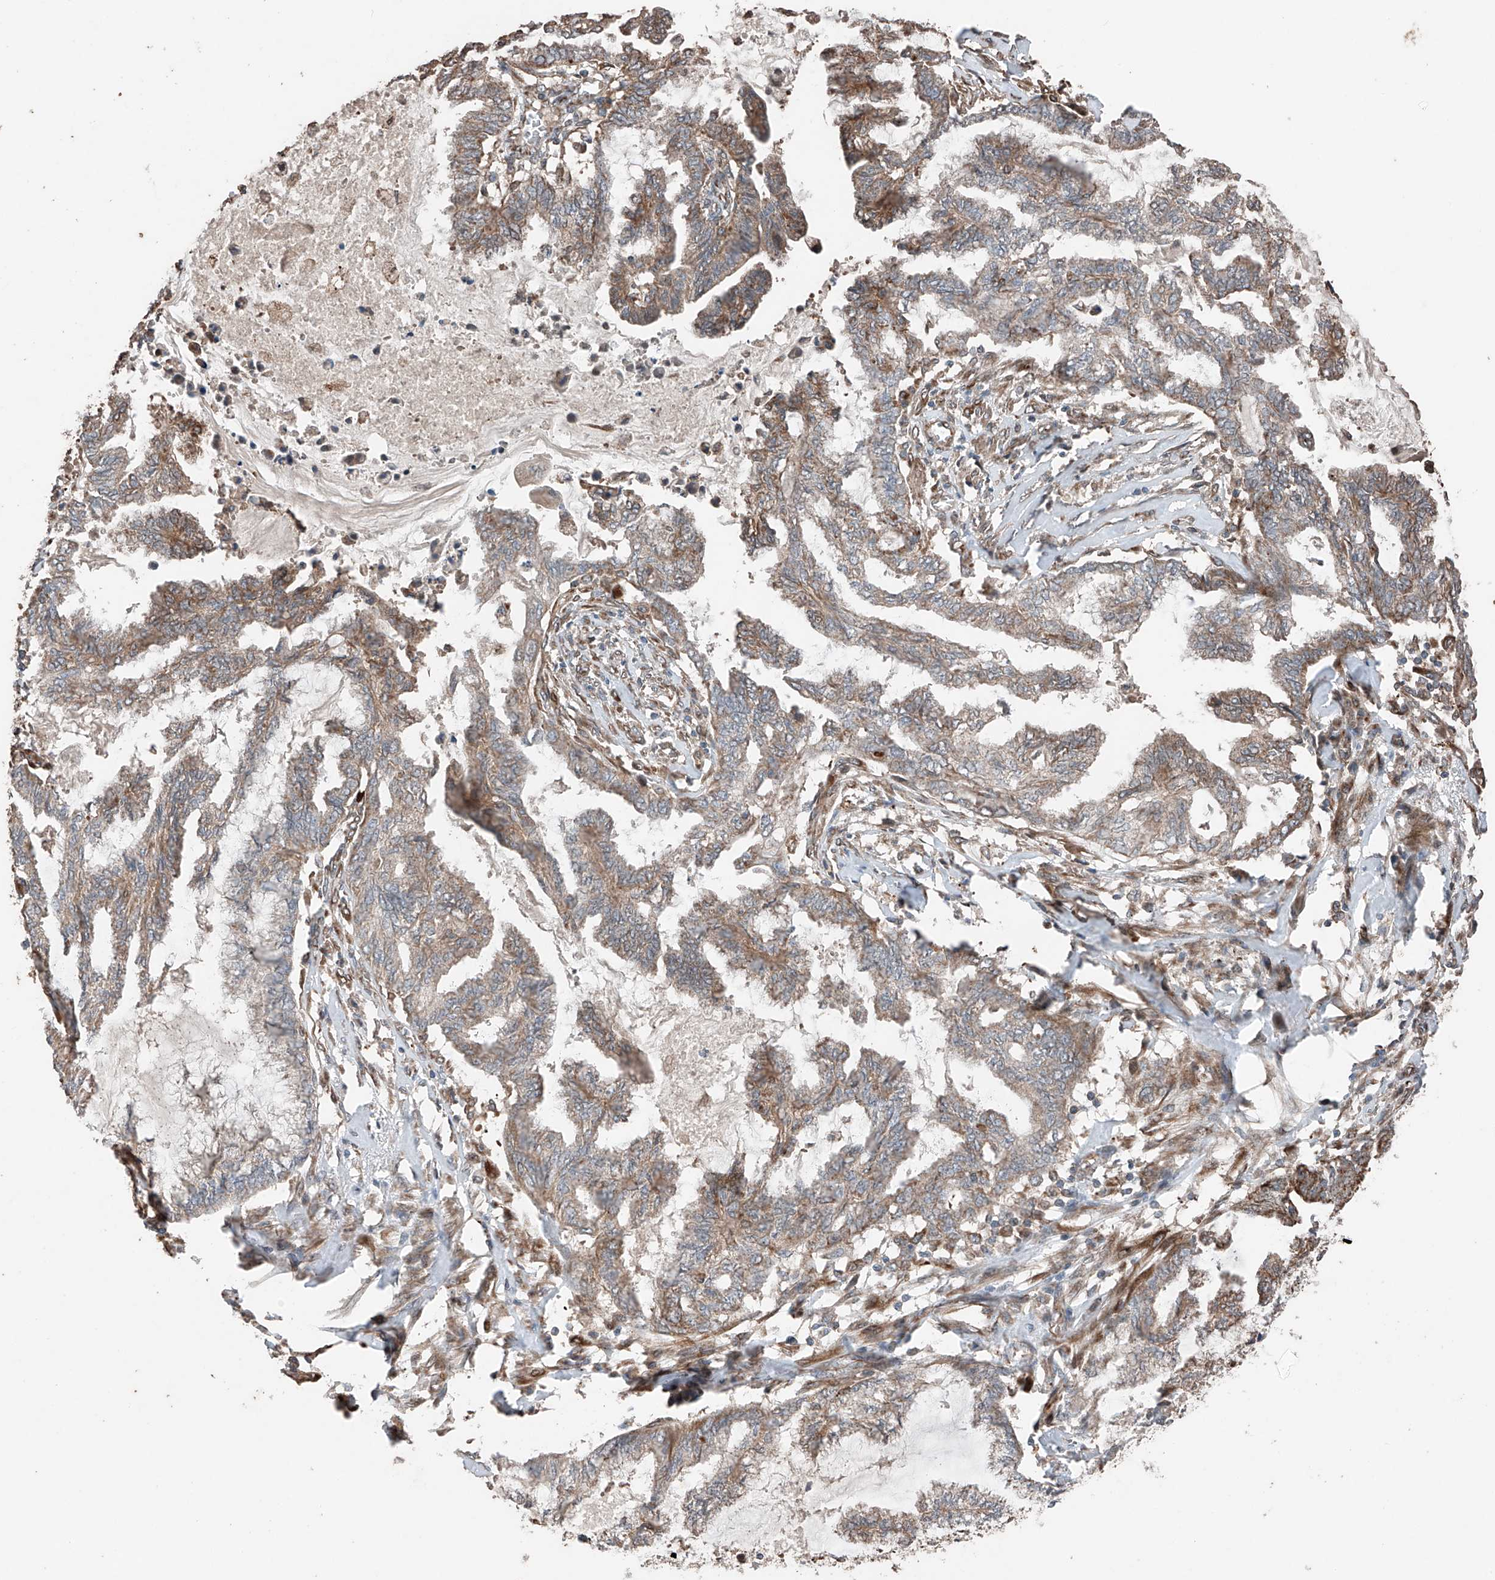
{"staining": {"intensity": "weak", "quantity": ">75%", "location": "cytoplasmic/membranous"}, "tissue": "endometrial cancer", "cell_type": "Tumor cells", "image_type": "cancer", "snomed": [{"axis": "morphology", "description": "Adenocarcinoma, NOS"}, {"axis": "topography", "description": "Endometrium"}], "caption": "An image showing weak cytoplasmic/membranous expression in about >75% of tumor cells in adenocarcinoma (endometrial), as visualized by brown immunohistochemical staining.", "gene": "AP4B1", "patient": {"sex": "female", "age": 86}}